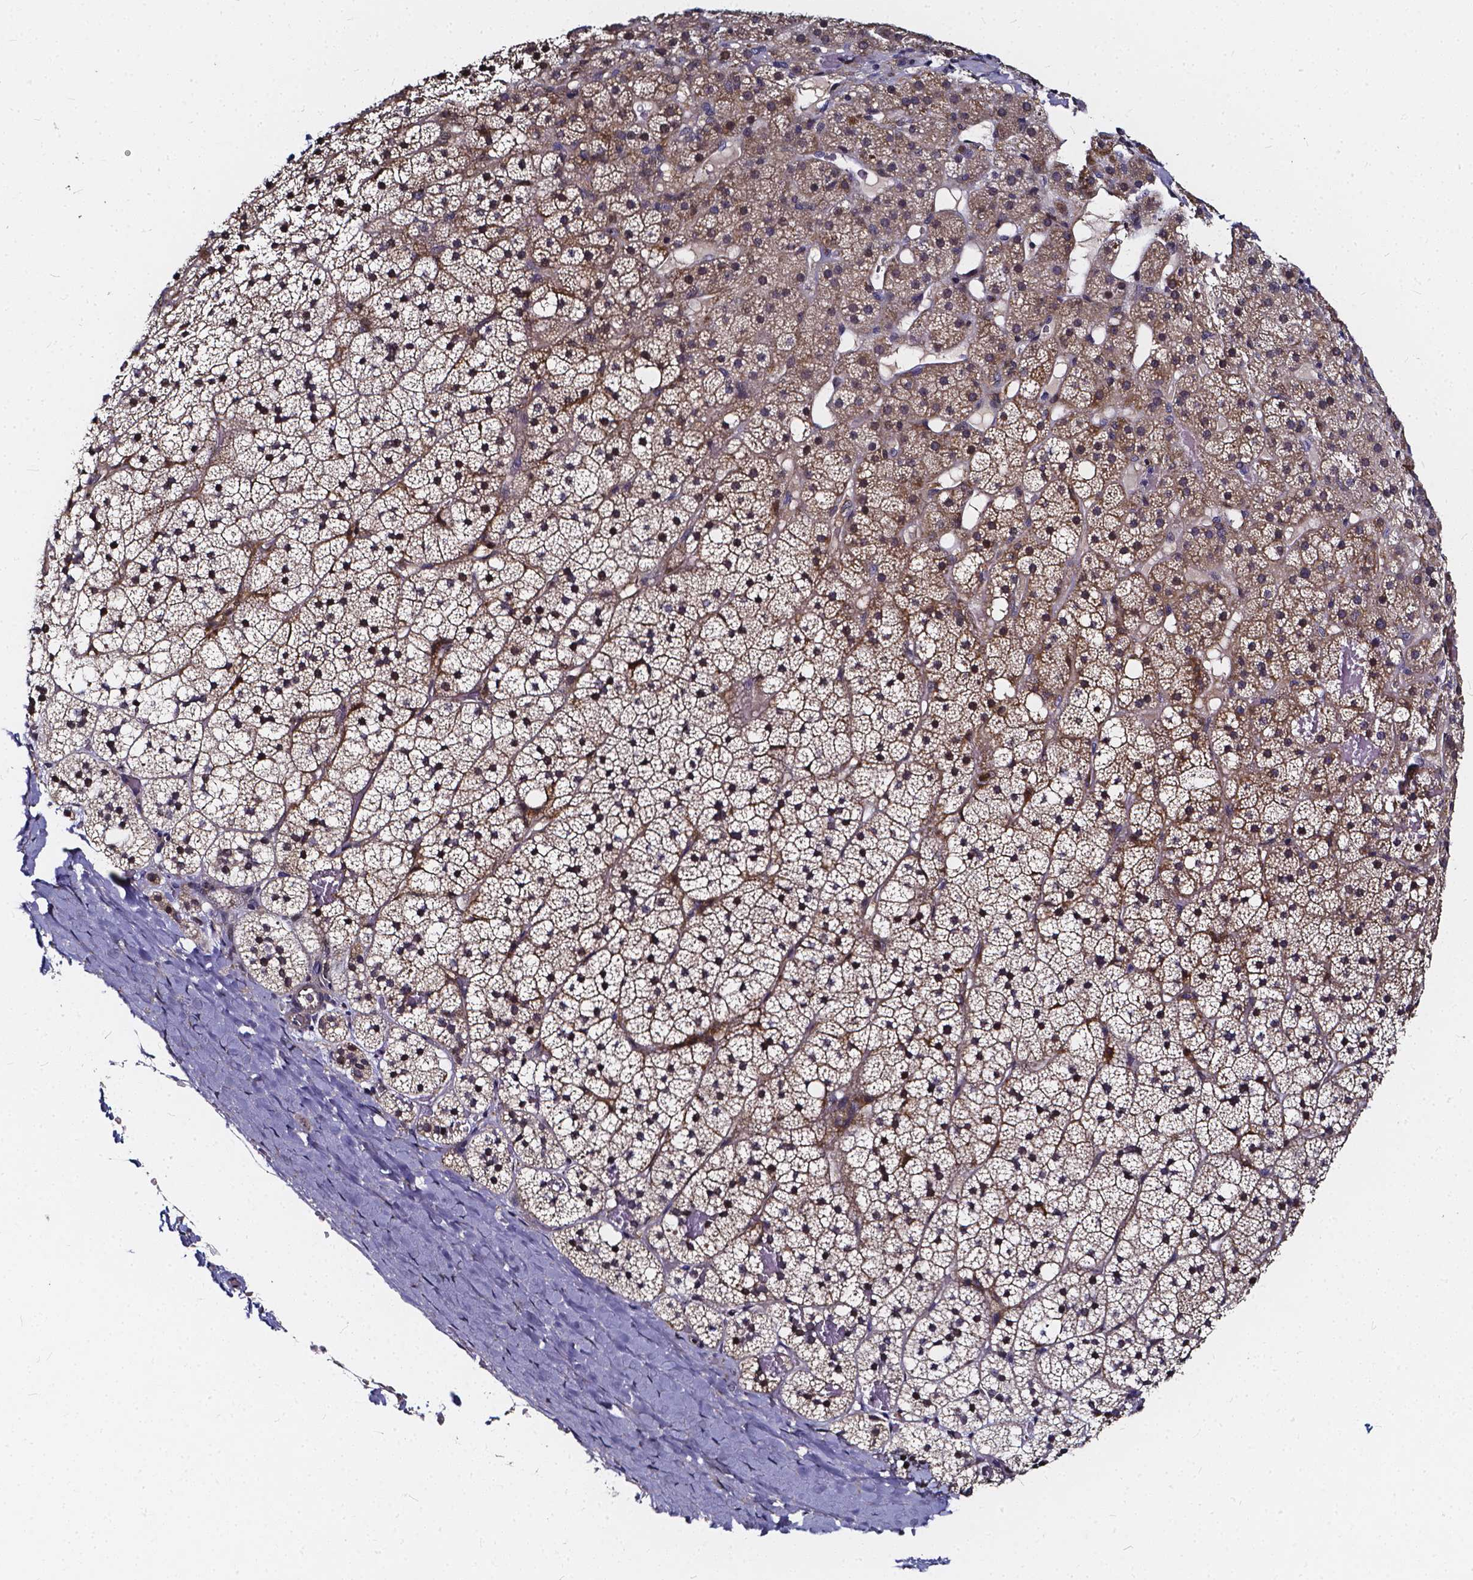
{"staining": {"intensity": "moderate", "quantity": "25%-75%", "location": "cytoplasmic/membranous"}, "tissue": "adrenal gland", "cell_type": "Glandular cells", "image_type": "normal", "snomed": [{"axis": "morphology", "description": "Normal tissue, NOS"}, {"axis": "topography", "description": "Adrenal gland"}], "caption": "High-magnification brightfield microscopy of unremarkable adrenal gland stained with DAB (3,3'-diaminobenzidine) (brown) and counterstained with hematoxylin (blue). glandular cells exhibit moderate cytoplasmic/membranous positivity is seen in about25%-75% of cells.", "gene": "SOWAHA", "patient": {"sex": "male", "age": 53}}